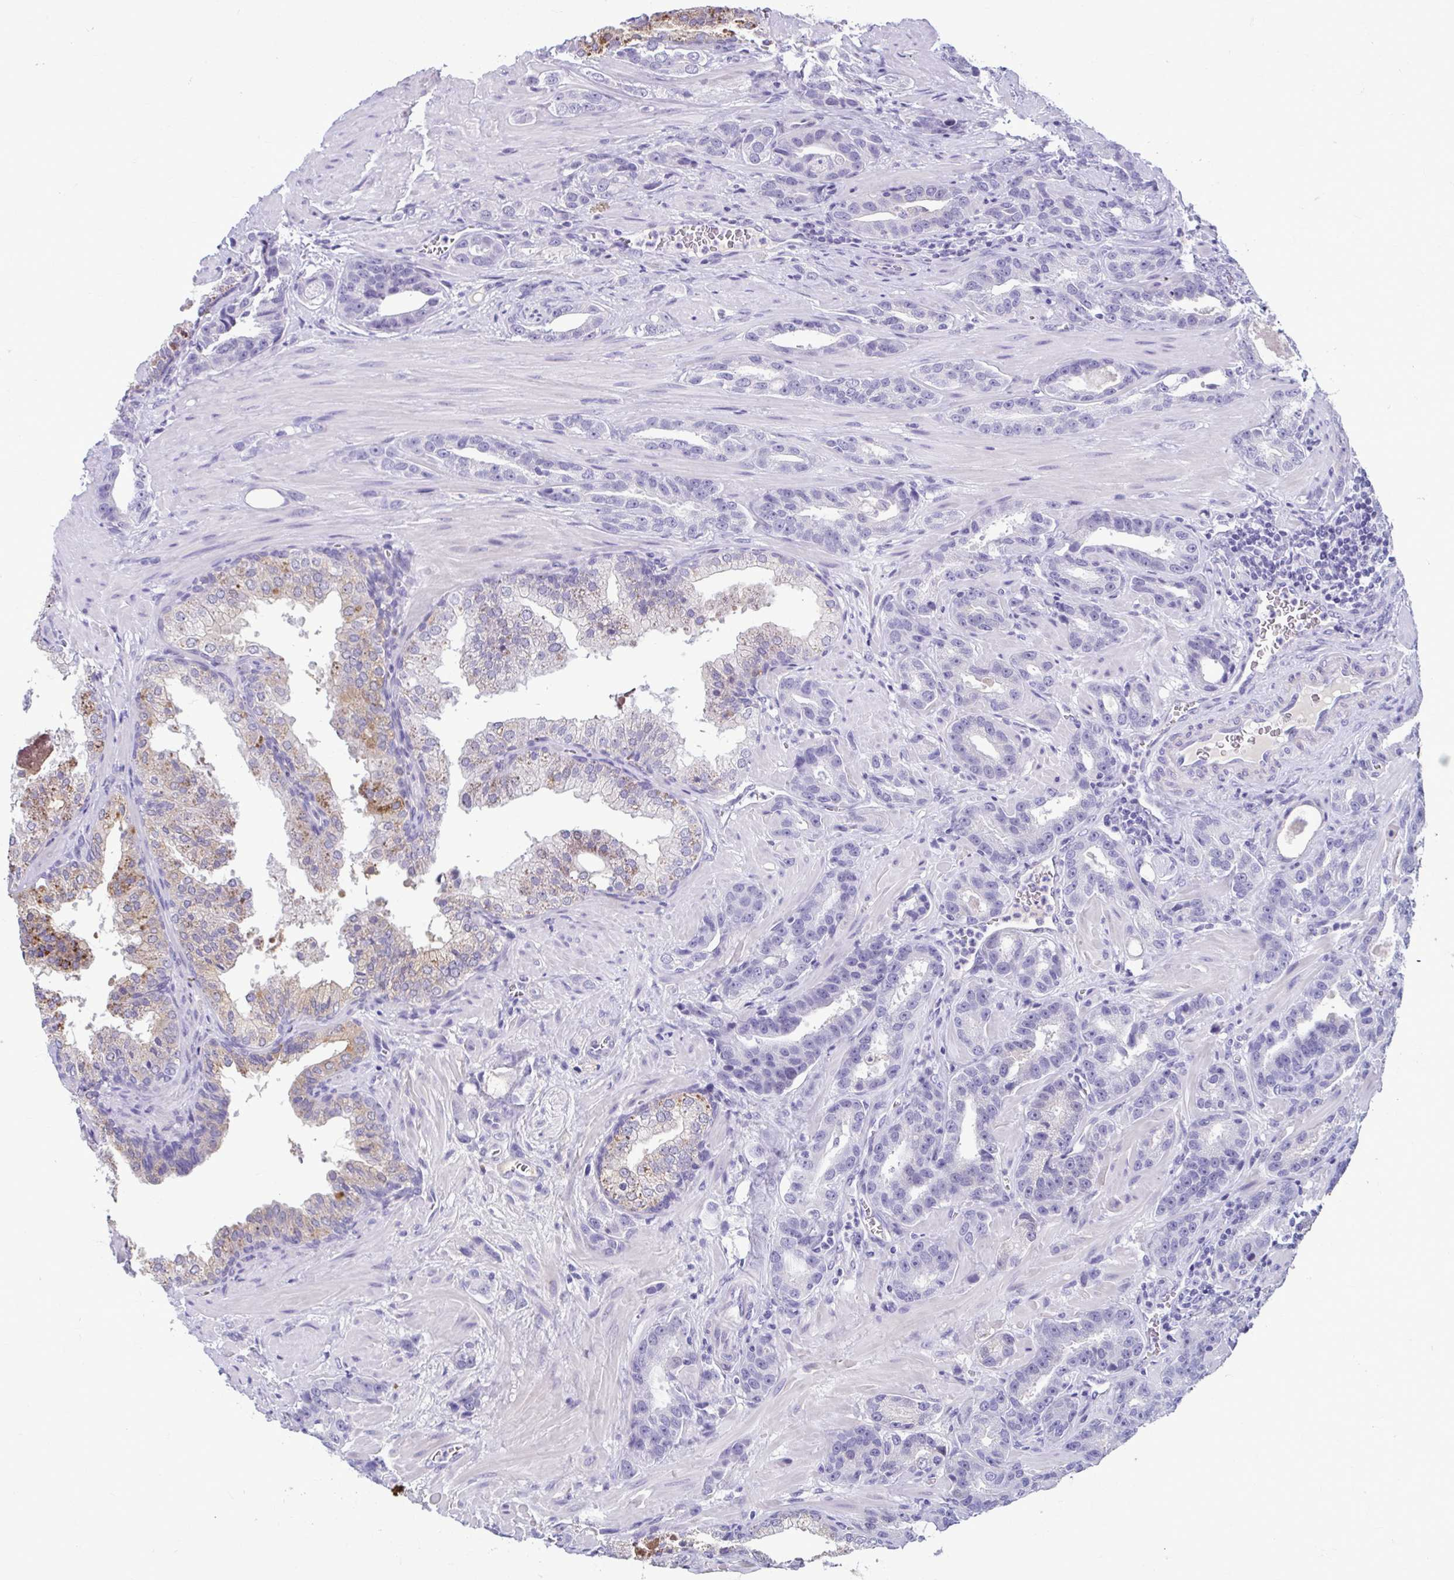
{"staining": {"intensity": "negative", "quantity": "none", "location": "none"}, "tissue": "prostate cancer", "cell_type": "Tumor cells", "image_type": "cancer", "snomed": [{"axis": "morphology", "description": "Adenocarcinoma, High grade"}, {"axis": "topography", "description": "Prostate"}], "caption": "A histopathology image of prostate adenocarcinoma (high-grade) stained for a protein shows no brown staining in tumor cells.", "gene": "SERPINI1", "patient": {"sex": "male", "age": 65}}